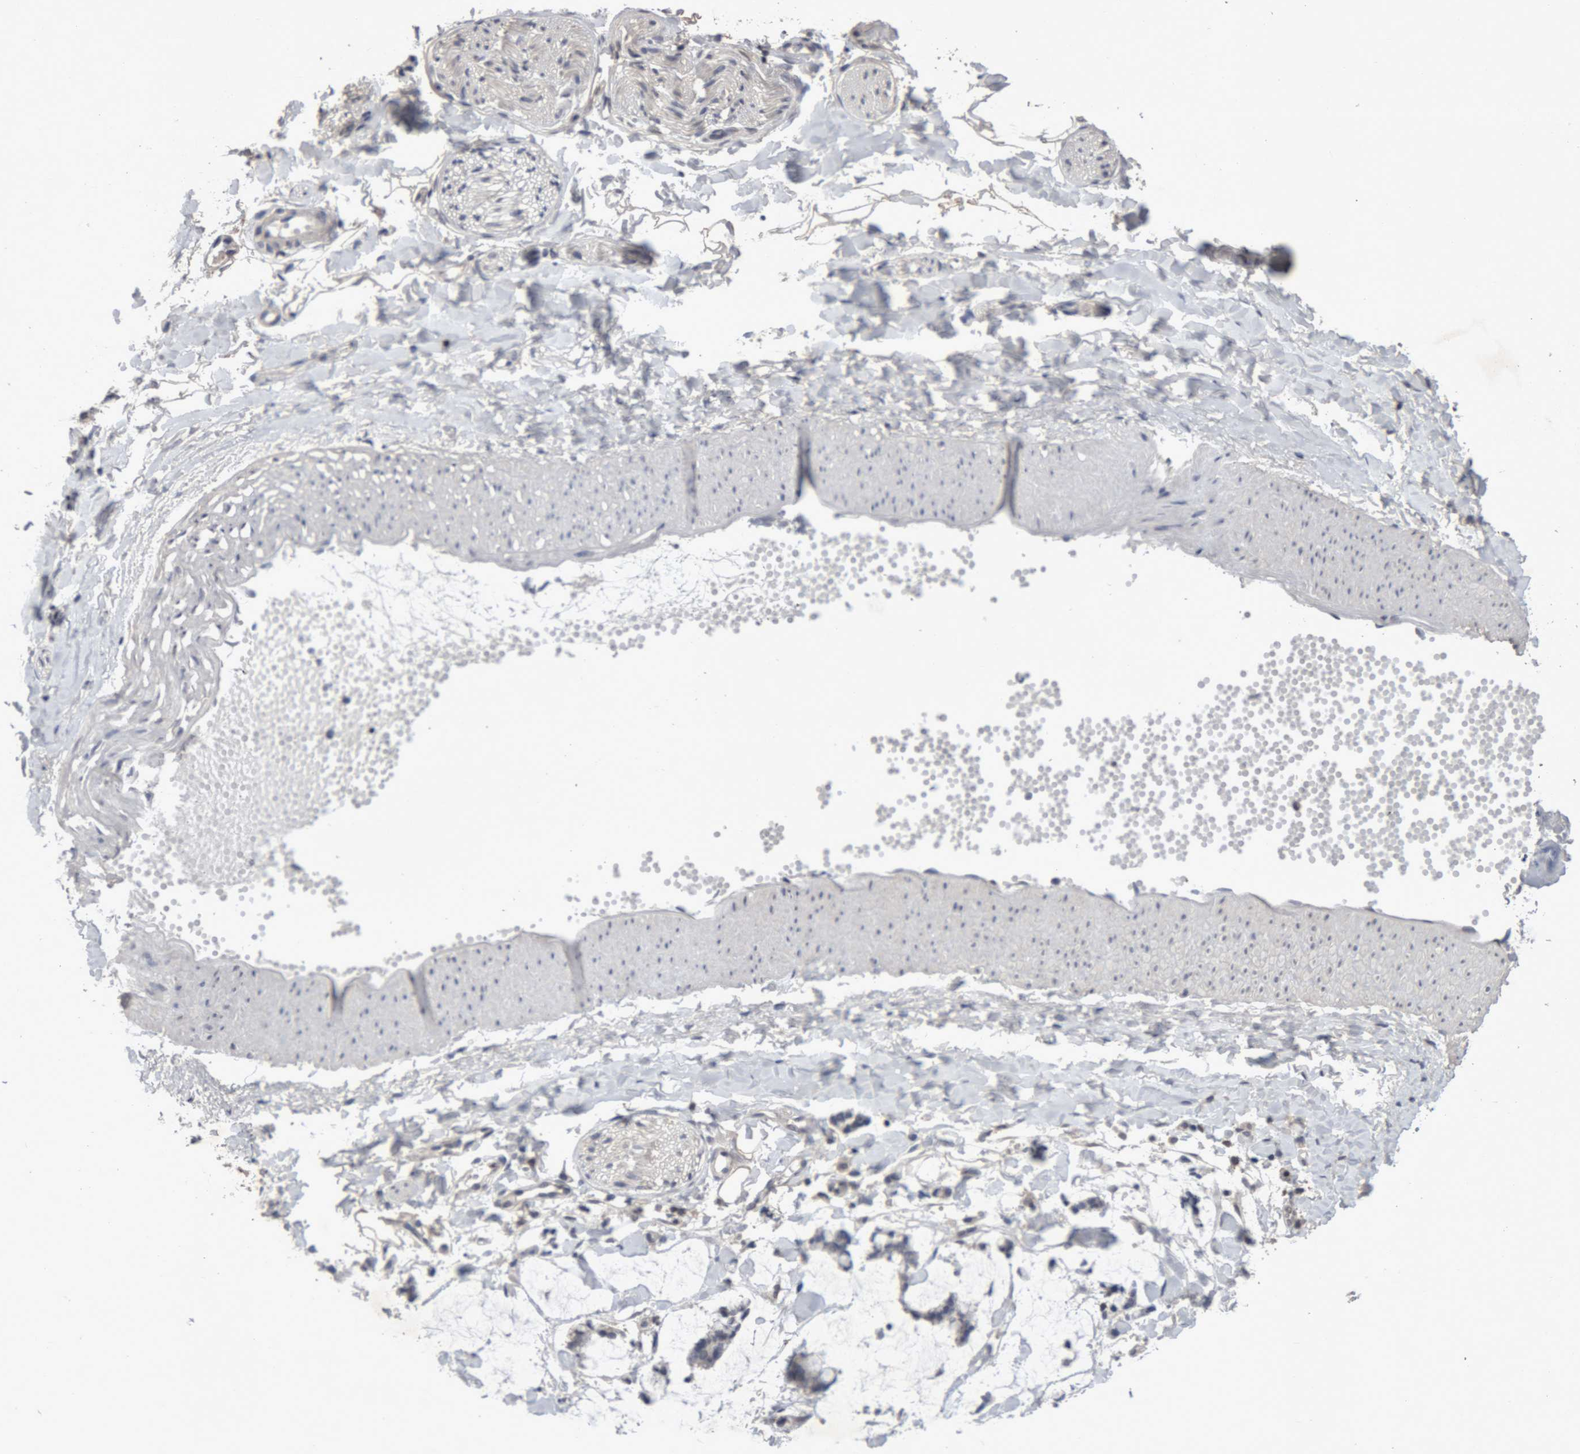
{"staining": {"intensity": "weak", "quantity": ">75%", "location": "cytoplasmic/membranous"}, "tissue": "adipose tissue", "cell_type": "Adipocytes", "image_type": "normal", "snomed": [{"axis": "morphology", "description": "Normal tissue, NOS"}, {"axis": "morphology", "description": "Adenocarcinoma, NOS"}, {"axis": "topography", "description": "Colon"}, {"axis": "topography", "description": "Peripheral nerve tissue"}], "caption": "Adipose tissue stained with a brown dye shows weak cytoplasmic/membranous positive positivity in about >75% of adipocytes.", "gene": "NFATC2", "patient": {"sex": "male", "age": 14}}